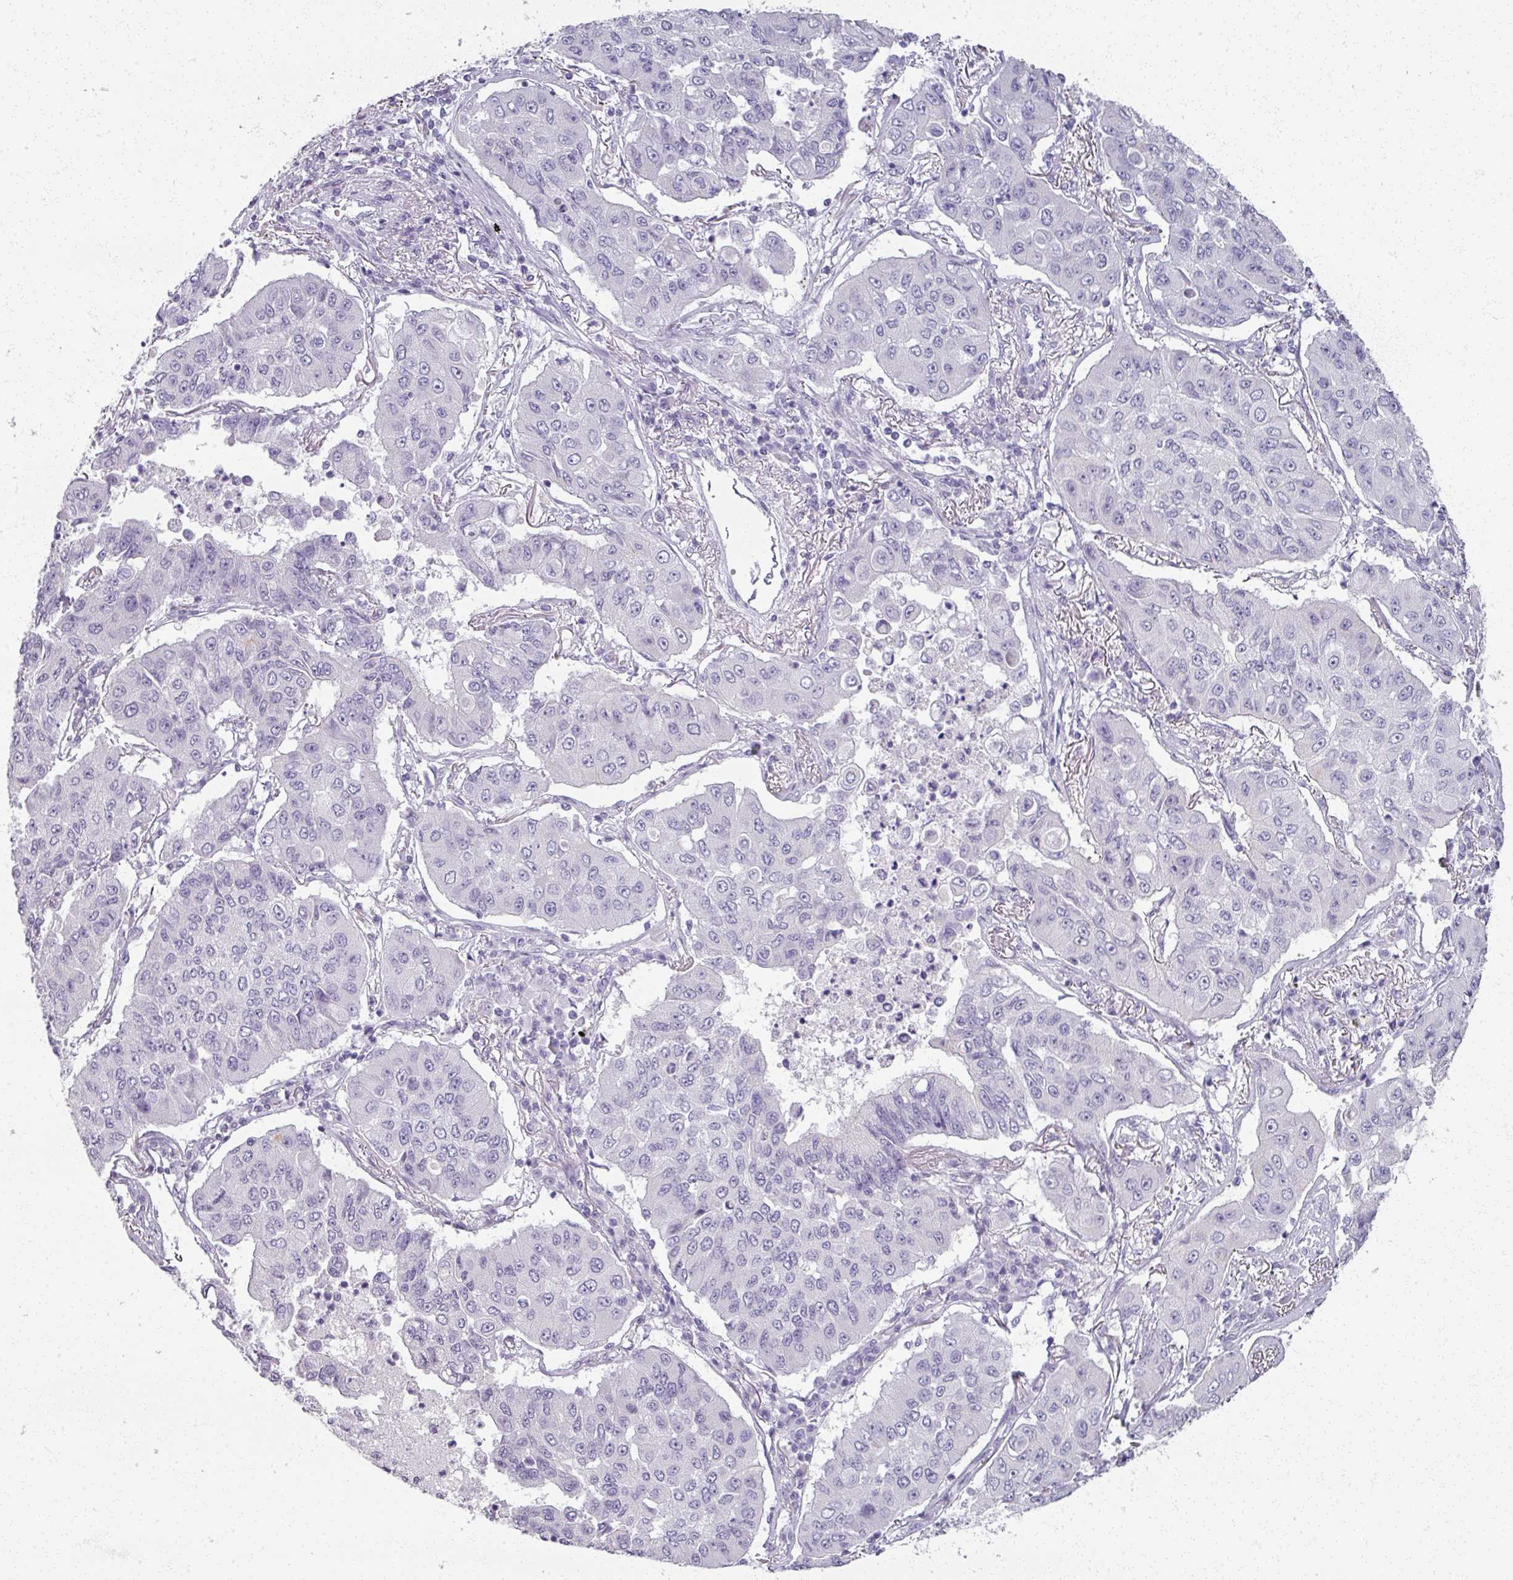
{"staining": {"intensity": "negative", "quantity": "none", "location": "none"}, "tissue": "lung cancer", "cell_type": "Tumor cells", "image_type": "cancer", "snomed": [{"axis": "morphology", "description": "Squamous cell carcinoma, NOS"}, {"axis": "topography", "description": "Lung"}], "caption": "Immunohistochemistry of lung squamous cell carcinoma displays no expression in tumor cells.", "gene": "RFPL2", "patient": {"sex": "male", "age": 74}}